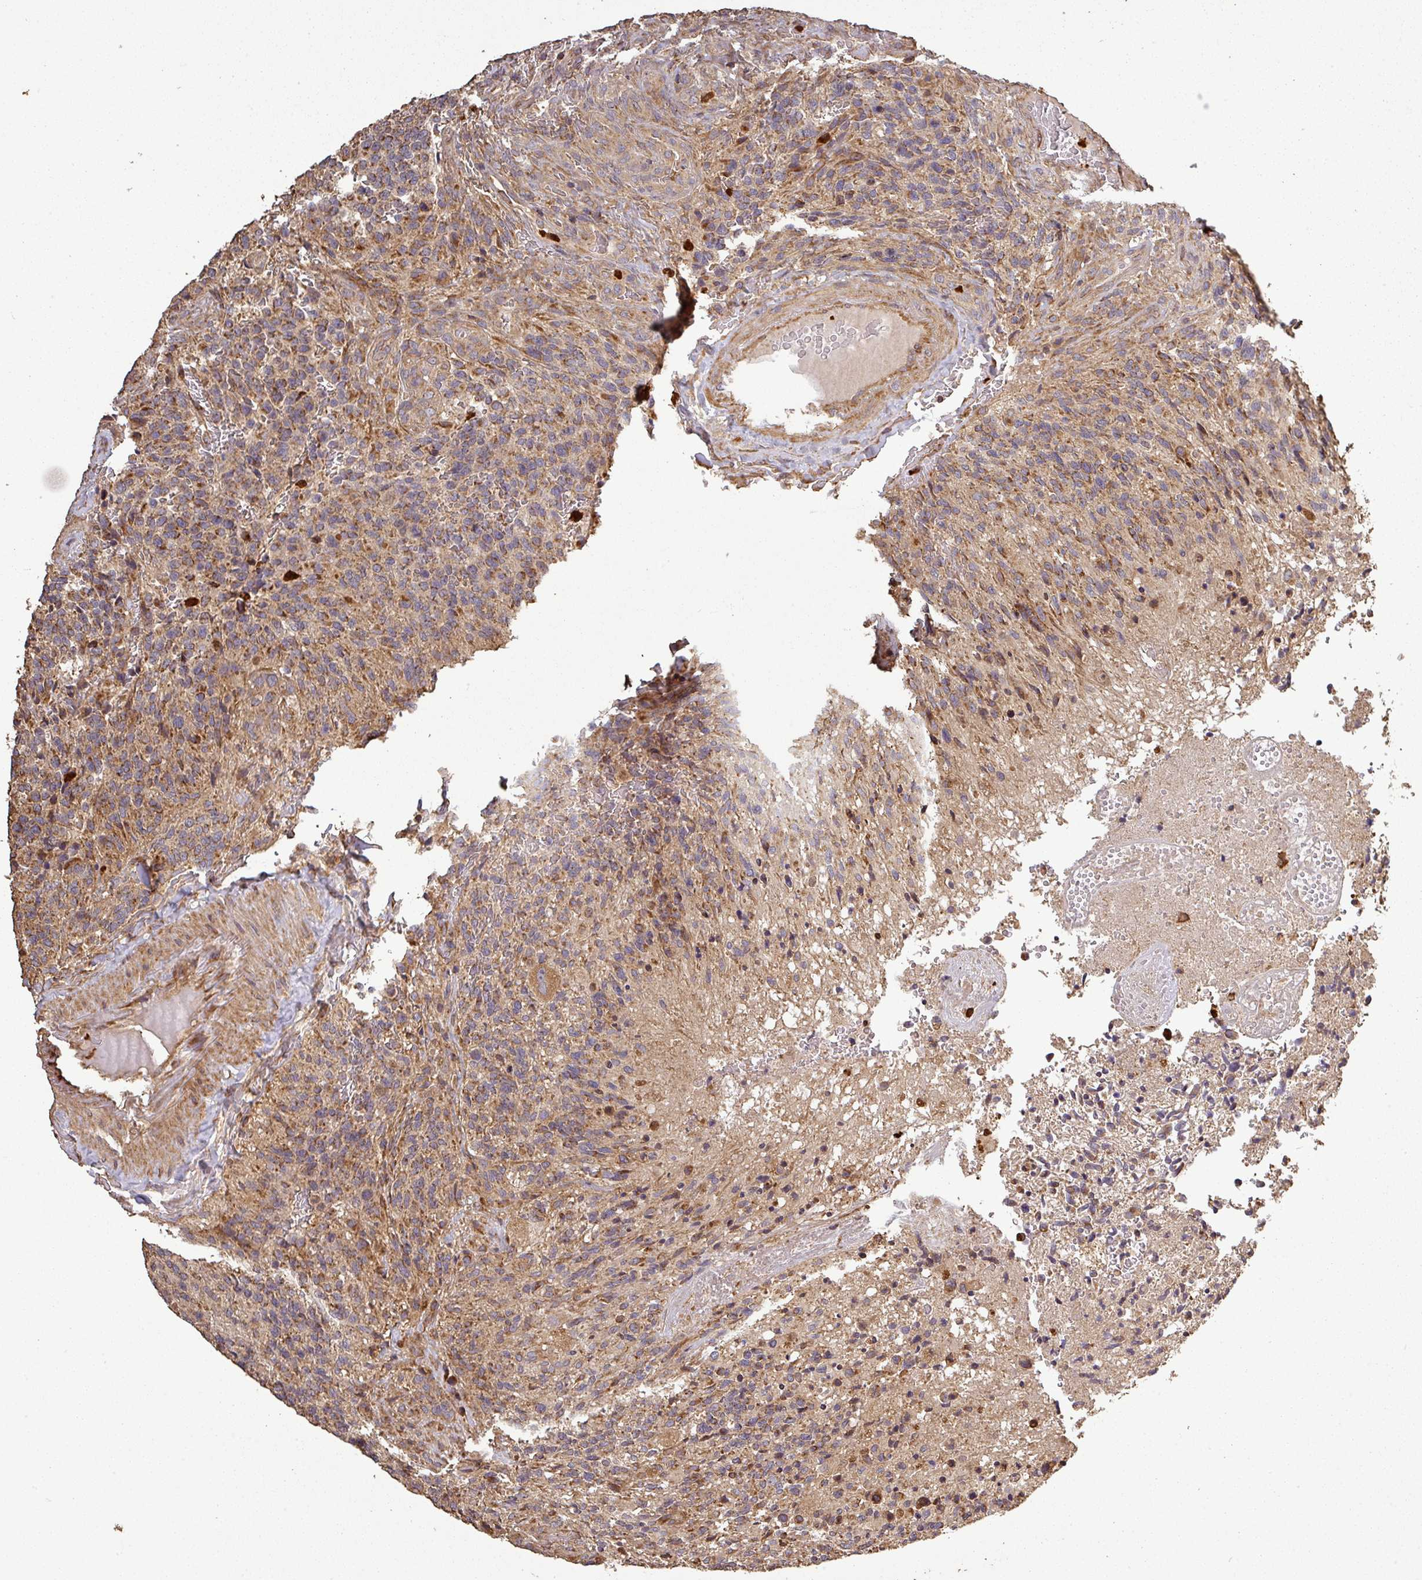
{"staining": {"intensity": "moderate", "quantity": ">75%", "location": "cytoplasmic/membranous"}, "tissue": "glioma", "cell_type": "Tumor cells", "image_type": "cancer", "snomed": [{"axis": "morphology", "description": "Glioma, malignant, High grade"}, {"axis": "topography", "description": "Brain"}], "caption": "Protein staining displays moderate cytoplasmic/membranous positivity in about >75% of tumor cells in high-grade glioma (malignant).", "gene": "PLEKHM1", "patient": {"sex": "male", "age": 36}}